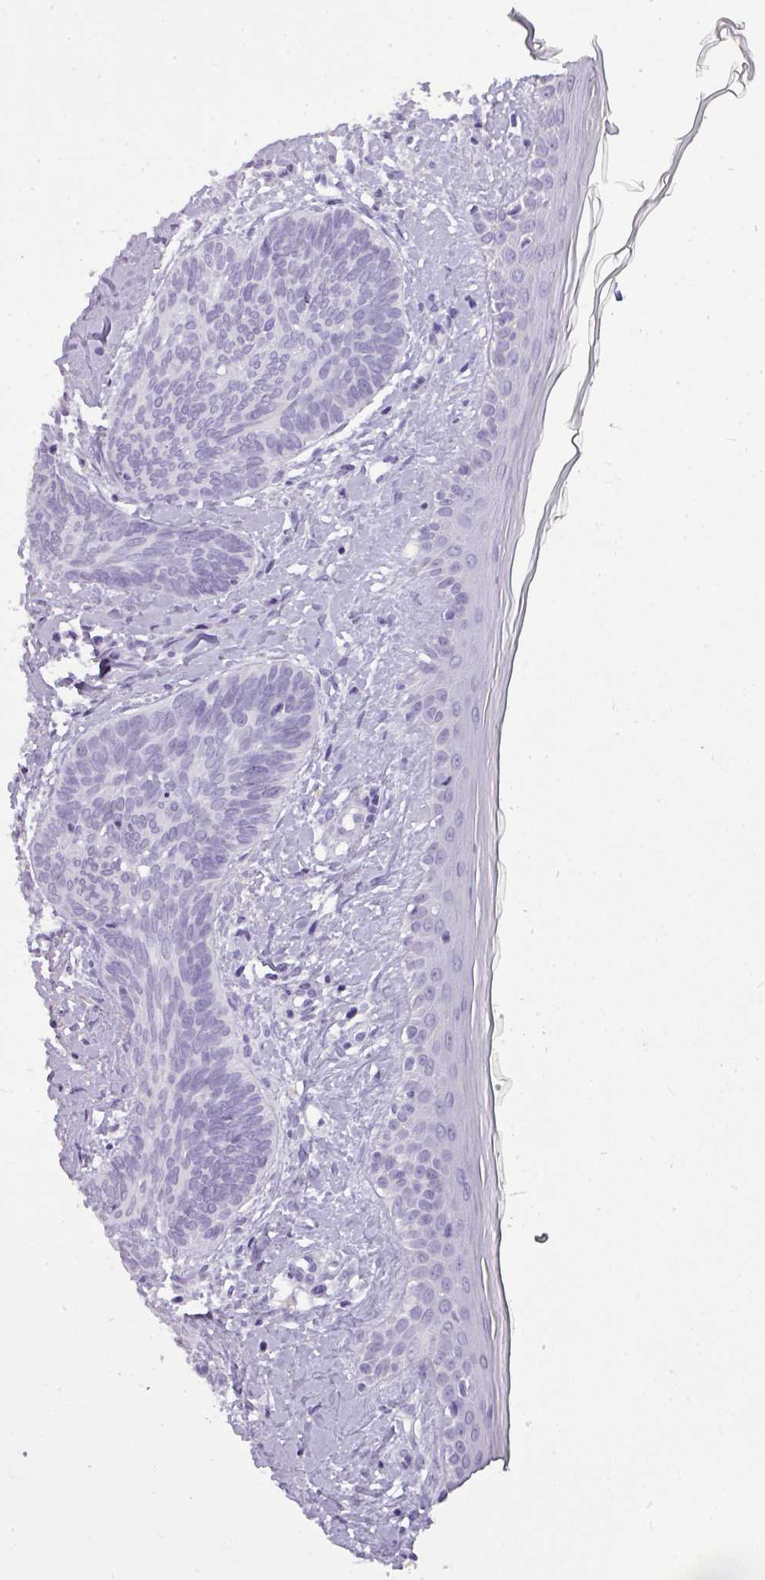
{"staining": {"intensity": "negative", "quantity": "none", "location": "none"}, "tissue": "skin cancer", "cell_type": "Tumor cells", "image_type": "cancer", "snomed": [{"axis": "morphology", "description": "Basal cell carcinoma"}, {"axis": "topography", "description": "Skin"}], "caption": "Skin cancer was stained to show a protein in brown. There is no significant staining in tumor cells.", "gene": "TMEM91", "patient": {"sex": "female", "age": 81}}